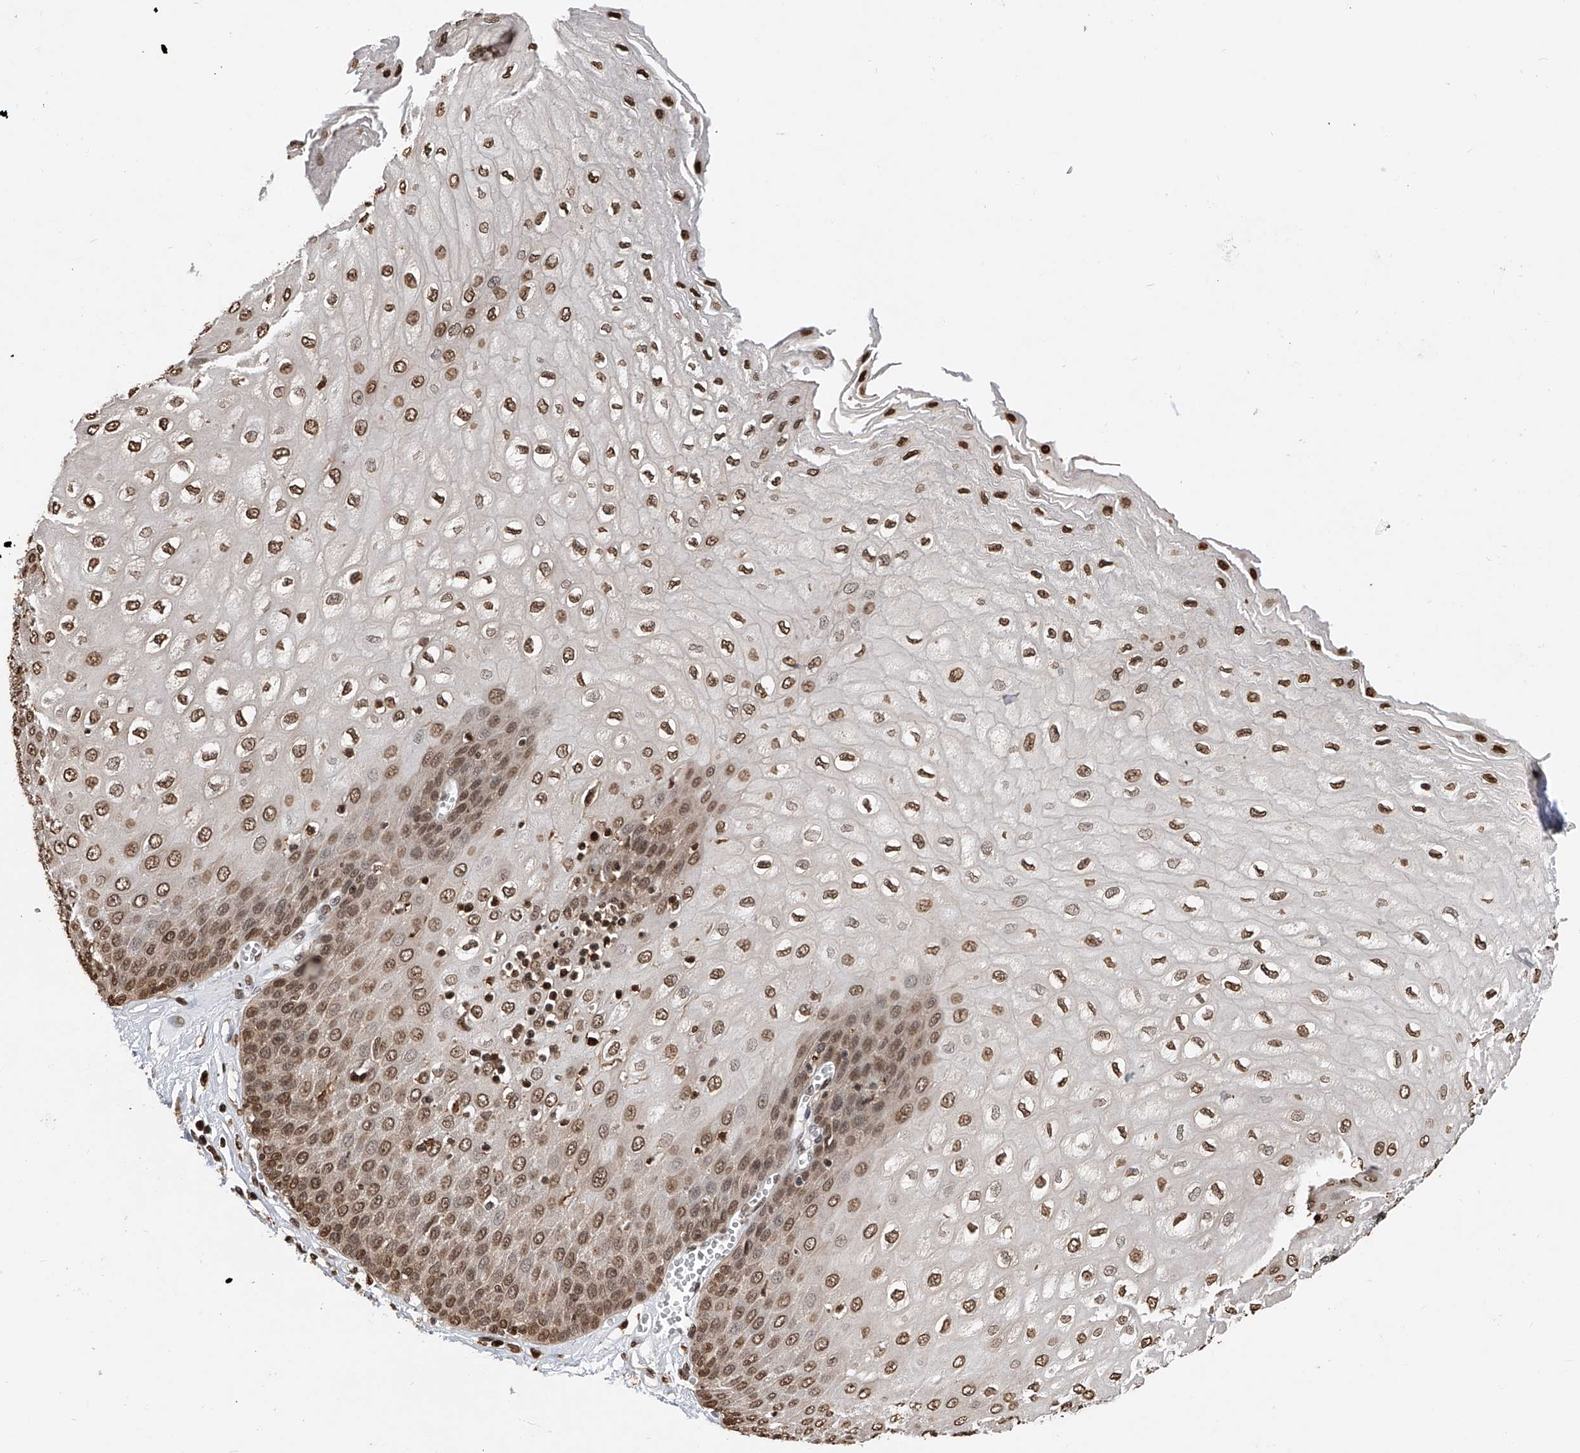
{"staining": {"intensity": "moderate", "quantity": ">75%", "location": "nuclear"}, "tissue": "esophagus", "cell_type": "Squamous epithelial cells", "image_type": "normal", "snomed": [{"axis": "morphology", "description": "Normal tissue, NOS"}, {"axis": "topography", "description": "Esophagus"}], "caption": "Immunohistochemical staining of unremarkable human esophagus exhibits moderate nuclear protein positivity in approximately >75% of squamous epithelial cells.", "gene": "CFAP410", "patient": {"sex": "male", "age": 60}}